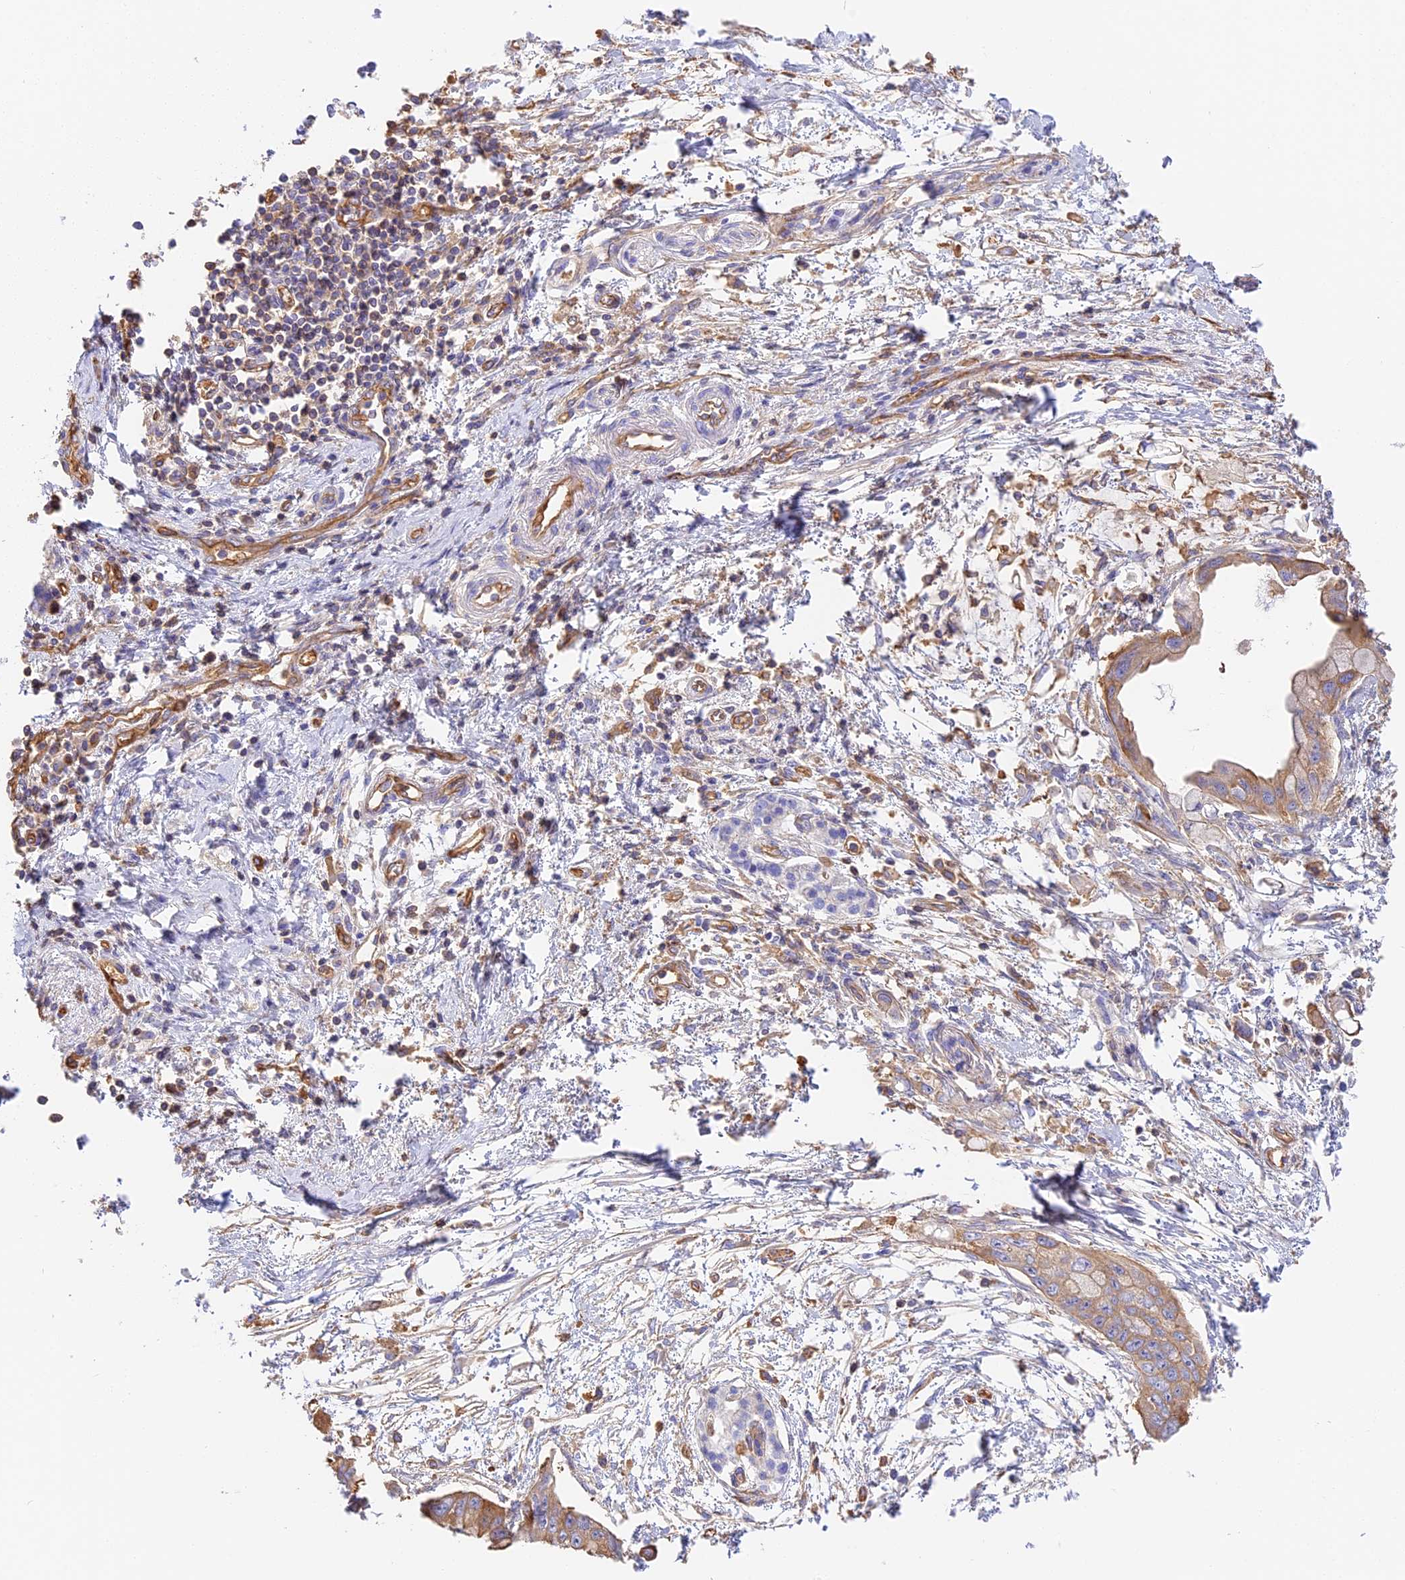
{"staining": {"intensity": "weak", "quantity": ">75%", "location": "cytoplasmic/membranous"}, "tissue": "pancreatic cancer", "cell_type": "Tumor cells", "image_type": "cancer", "snomed": [{"axis": "morphology", "description": "Adenocarcinoma, NOS"}, {"axis": "topography", "description": "Pancreas"}], "caption": "Protein expression analysis of pancreatic cancer demonstrates weak cytoplasmic/membranous expression in approximately >75% of tumor cells.", "gene": "VPS18", "patient": {"sex": "male", "age": 48}}